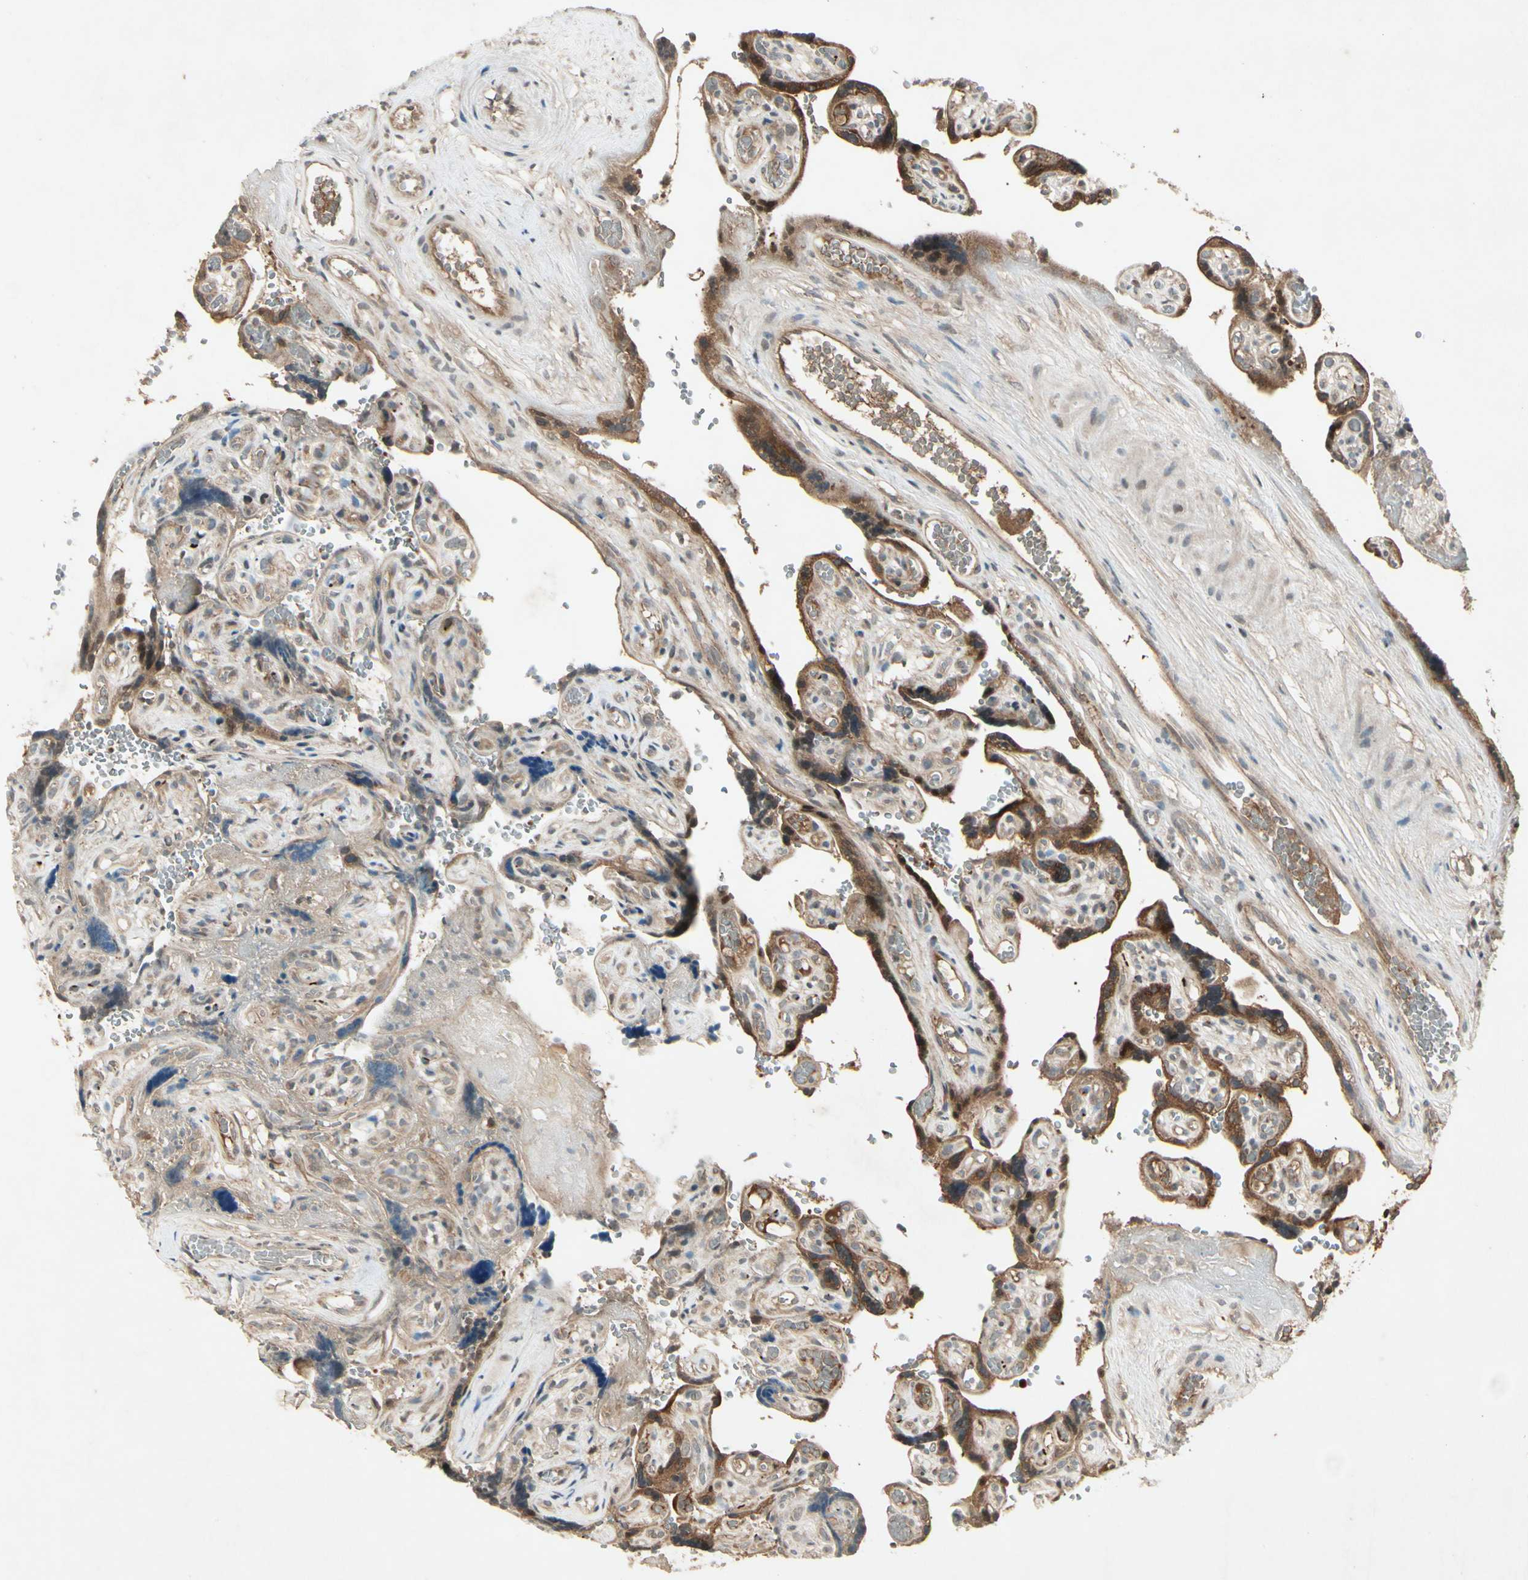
{"staining": {"intensity": "strong", "quantity": ">75%", "location": "cytoplasmic/membranous"}, "tissue": "placenta", "cell_type": "Trophoblastic cells", "image_type": "normal", "snomed": [{"axis": "morphology", "description": "Normal tissue, NOS"}, {"axis": "topography", "description": "Placenta"}], "caption": "IHC staining of normal placenta, which shows high levels of strong cytoplasmic/membranous expression in about >75% of trophoblastic cells indicating strong cytoplasmic/membranous protein positivity. The staining was performed using DAB (3,3'-diaminobenzidine) (brown) for protein detection and nuclei were counterstained in hematoxylin (blue).", "gene": "FHDC1", "patient": {"sex": "female", "age": 30}}